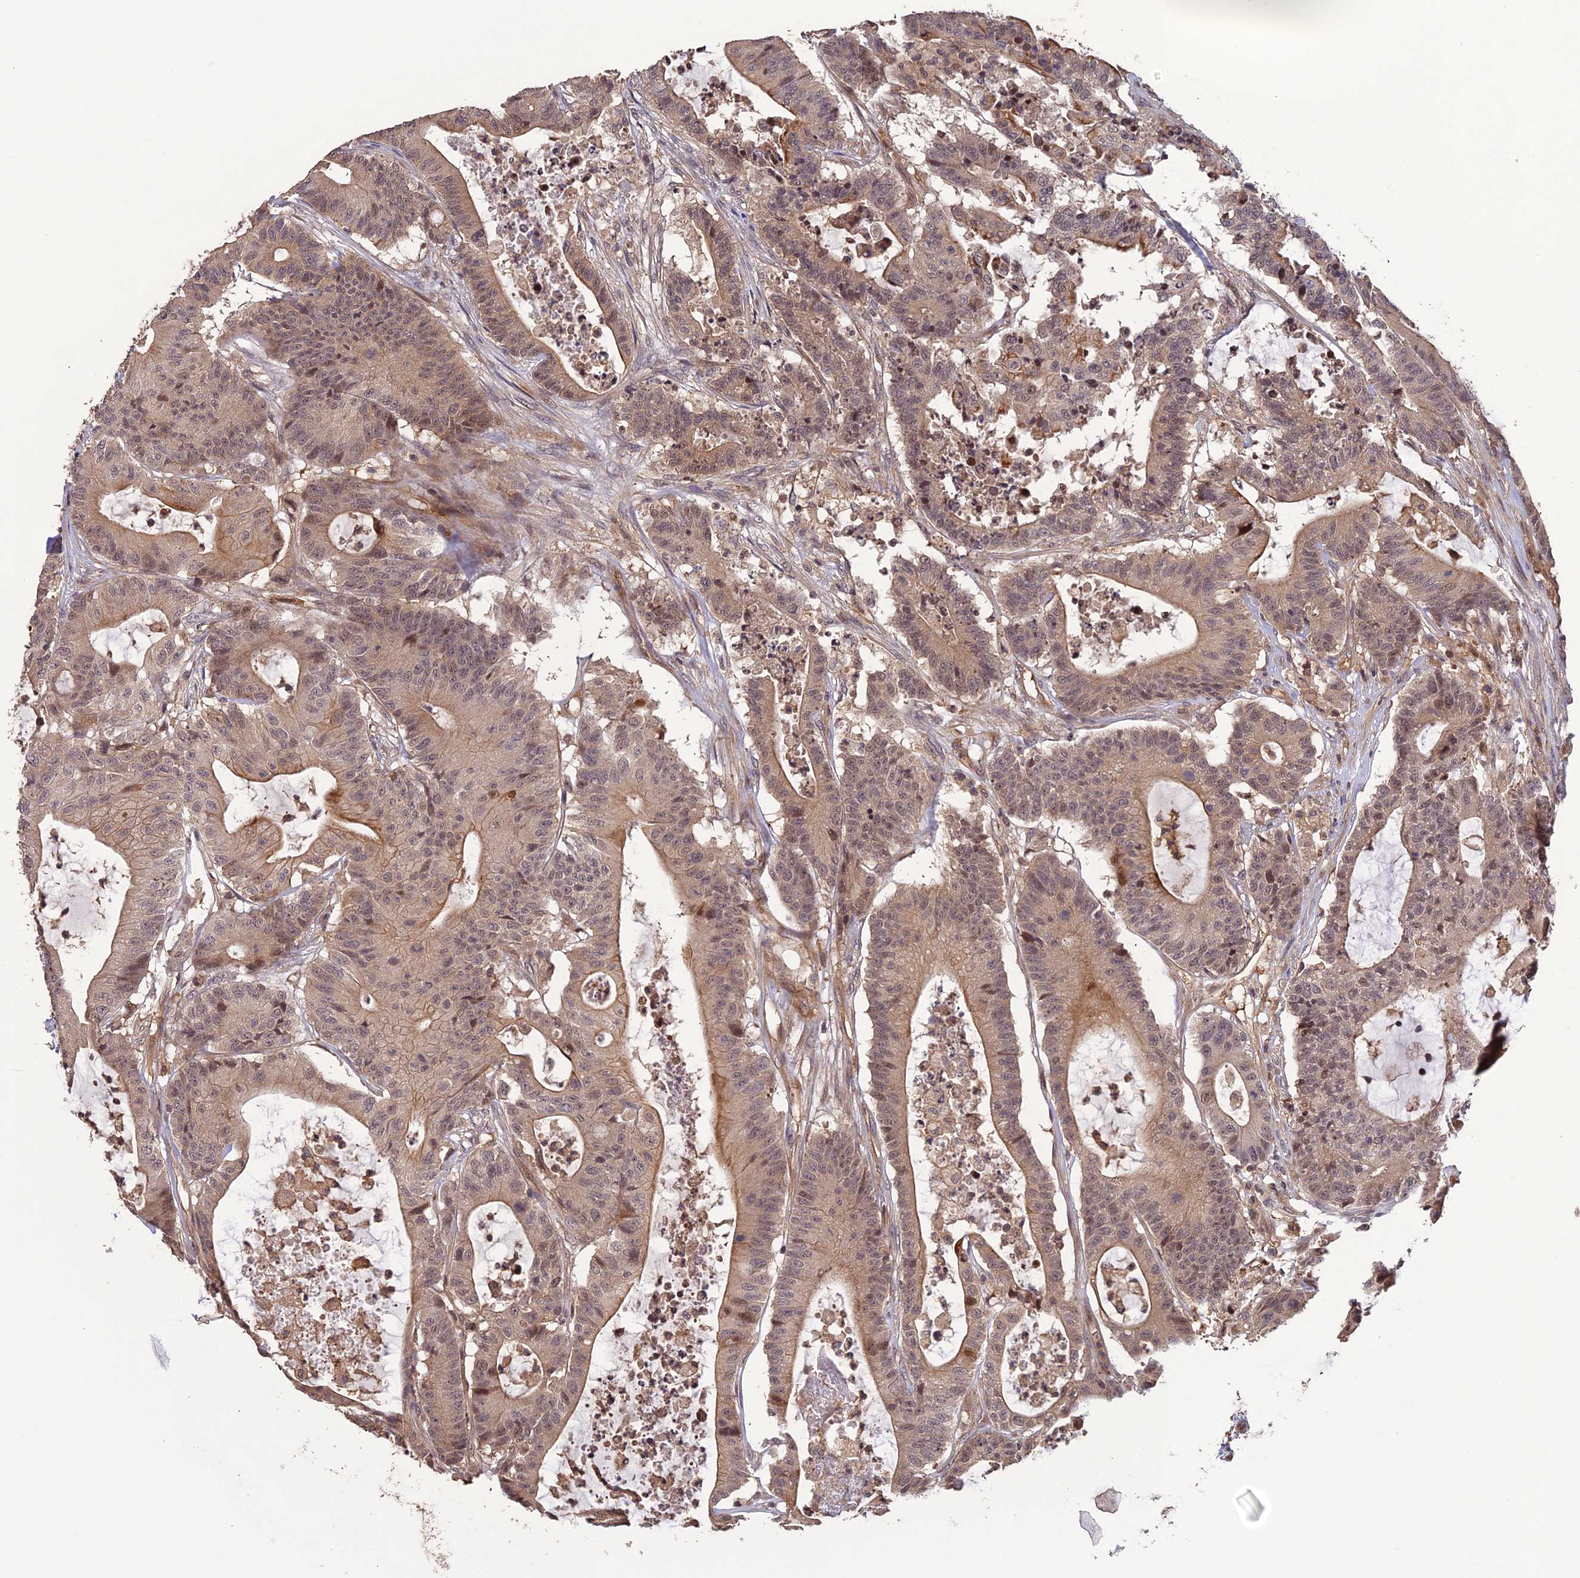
{"staining": {"intensity": "weak", "quantity": "<25%", "location": "cytoplasmic/membranous"}, "tissue": "colorectal cancer", "cell_type": "Tumor cells", "image_type": "cancer", "snomed": [{"axis": "morphology", "description": "Adenocarcinoma, NOS"}, {"axis": "topography", "description": "Colon"}], "caption": "There is no significant staining in tumor cells of colorectal cancer.", "gene": "LIN37", "patient": {"sex": "female", "age": 84}}